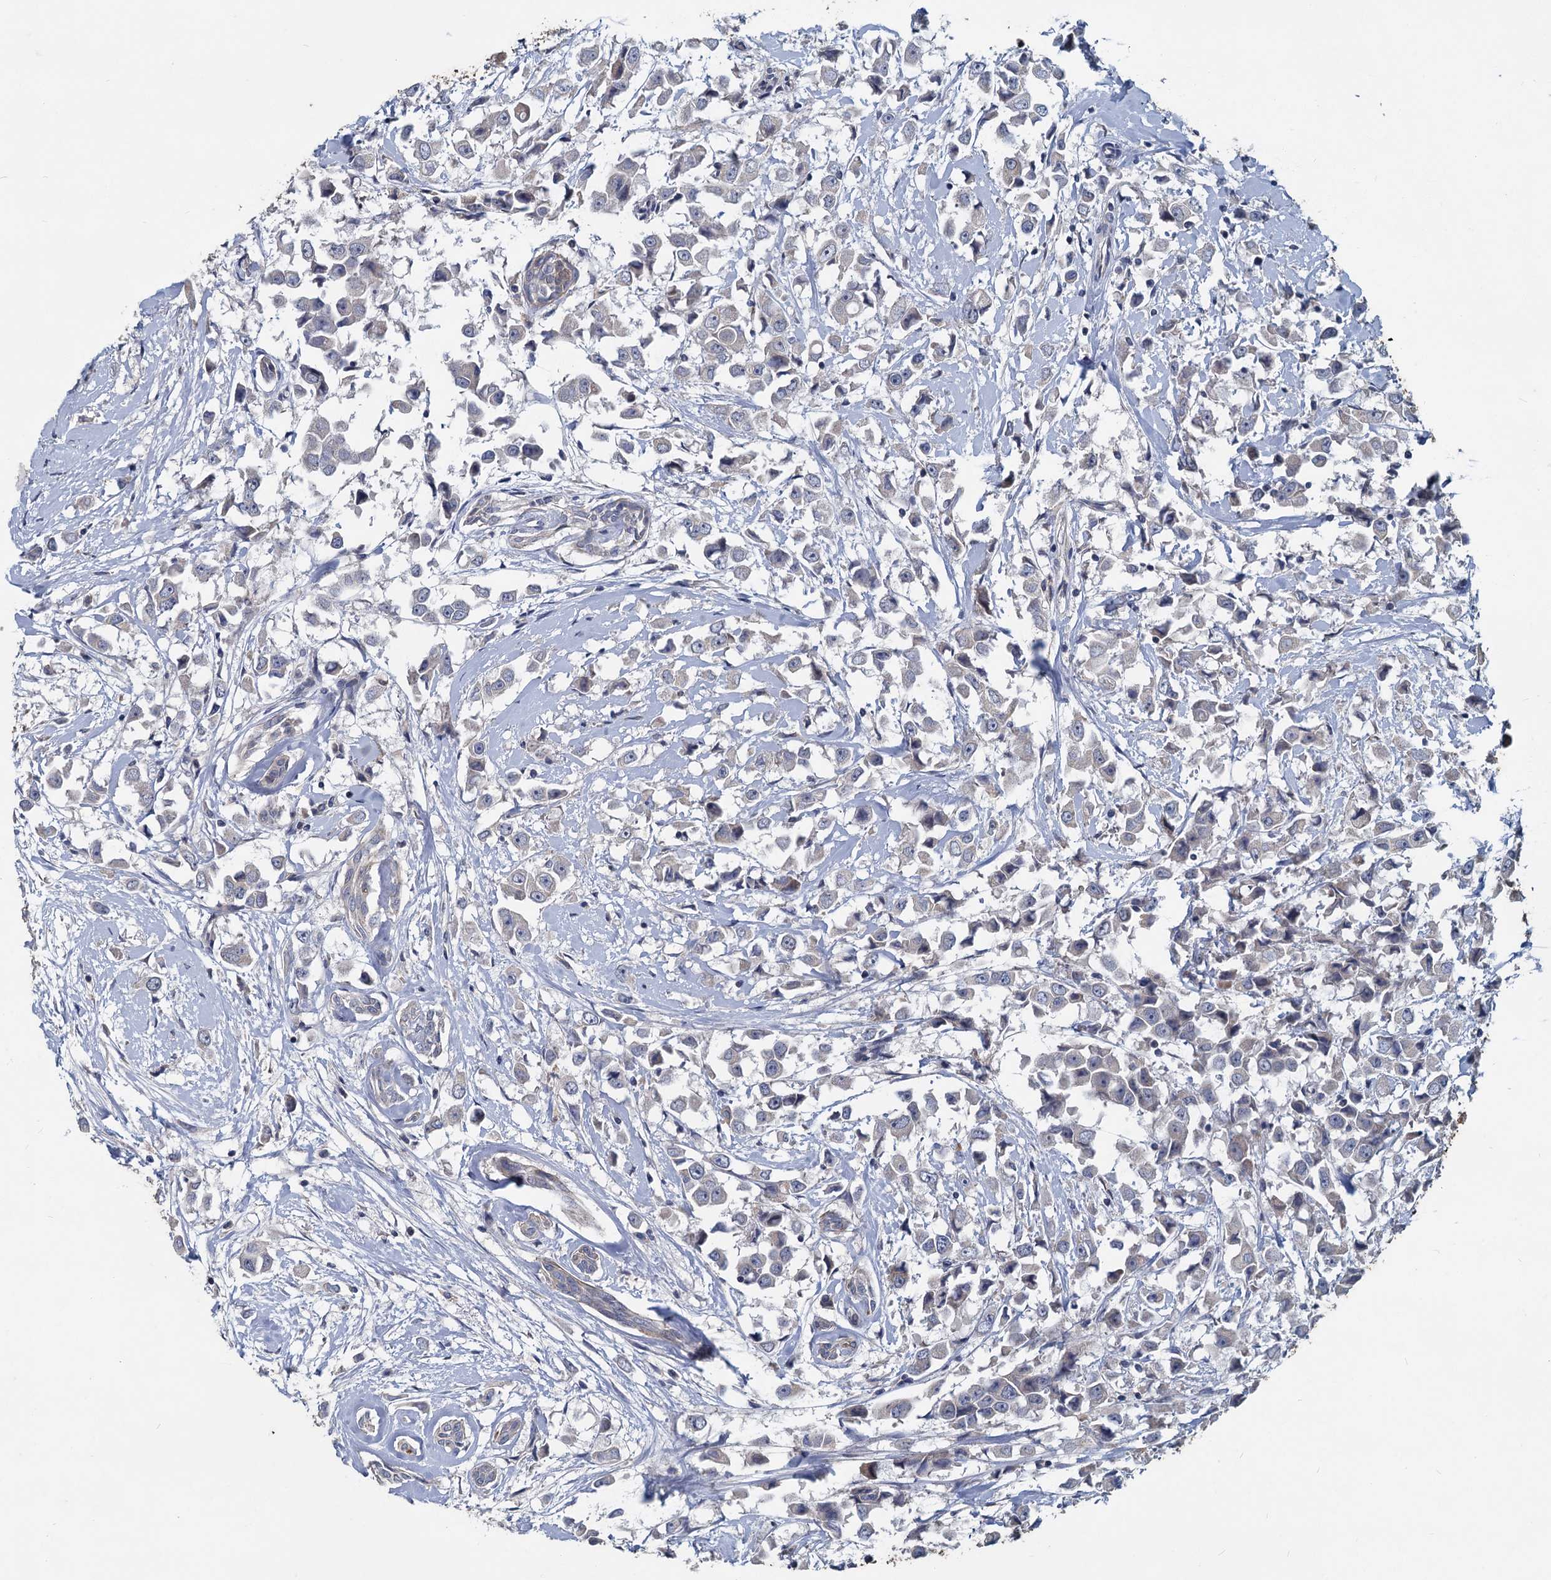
{"staining": {"intensity": "negative", "quantity": "none", "location": "none"}, "tissue": "breast cancer", "cell_type": "Tumor cells", "image_type": "cancer", "snomed": [{"axis": "morphology", "description": "Duct carcinoma"}, {"axis": "topography", "description": "Breast"}], "caption": "IHC image of neoplastic tissue: human breast cancer stained with DAB (3,3'-diaminobenzidine) shows no significant protein positivity in tumor cells.", "gene": "SLC2A7", "patient": {"sex": "female", "age": 61}}